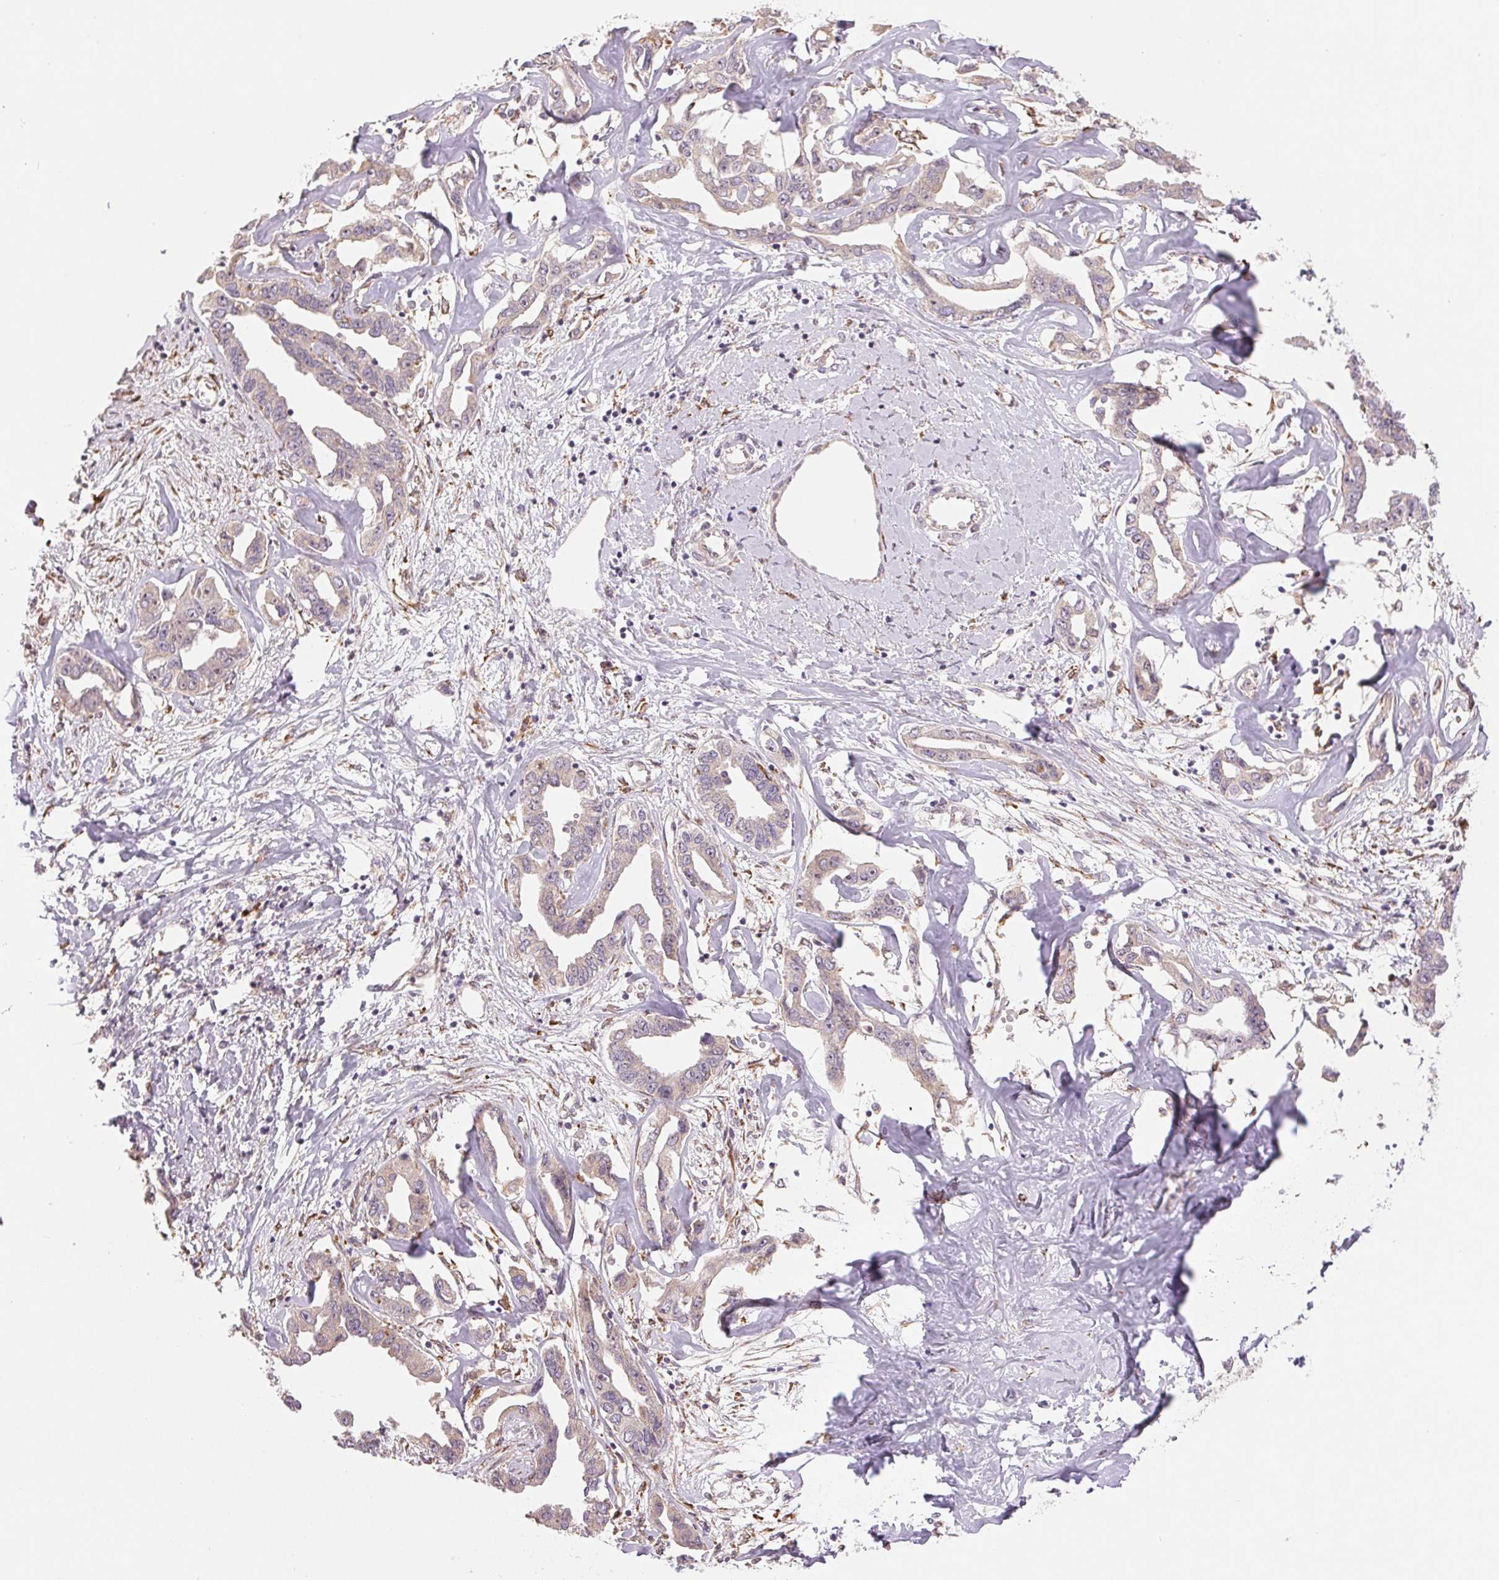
{"staining": {"intensity": "negative", "quantity": "none", "location": "none"}, "tissue": "liver cancer", "cell_type": "Tumor cells", "image_type": "cancer", "snomed": [{"axis": "morphology", "description": "Cholangiocarcinoma"}, {"axis": "topography", "description": "Liver"}], "caption": "DAB immunohistochemical staining of liver cancer (cholangiocarcinoma) demonstrates no significant staining in tumor cells.", "gene": "METTL17", "patient": {"sex": "male", "age": 59}}